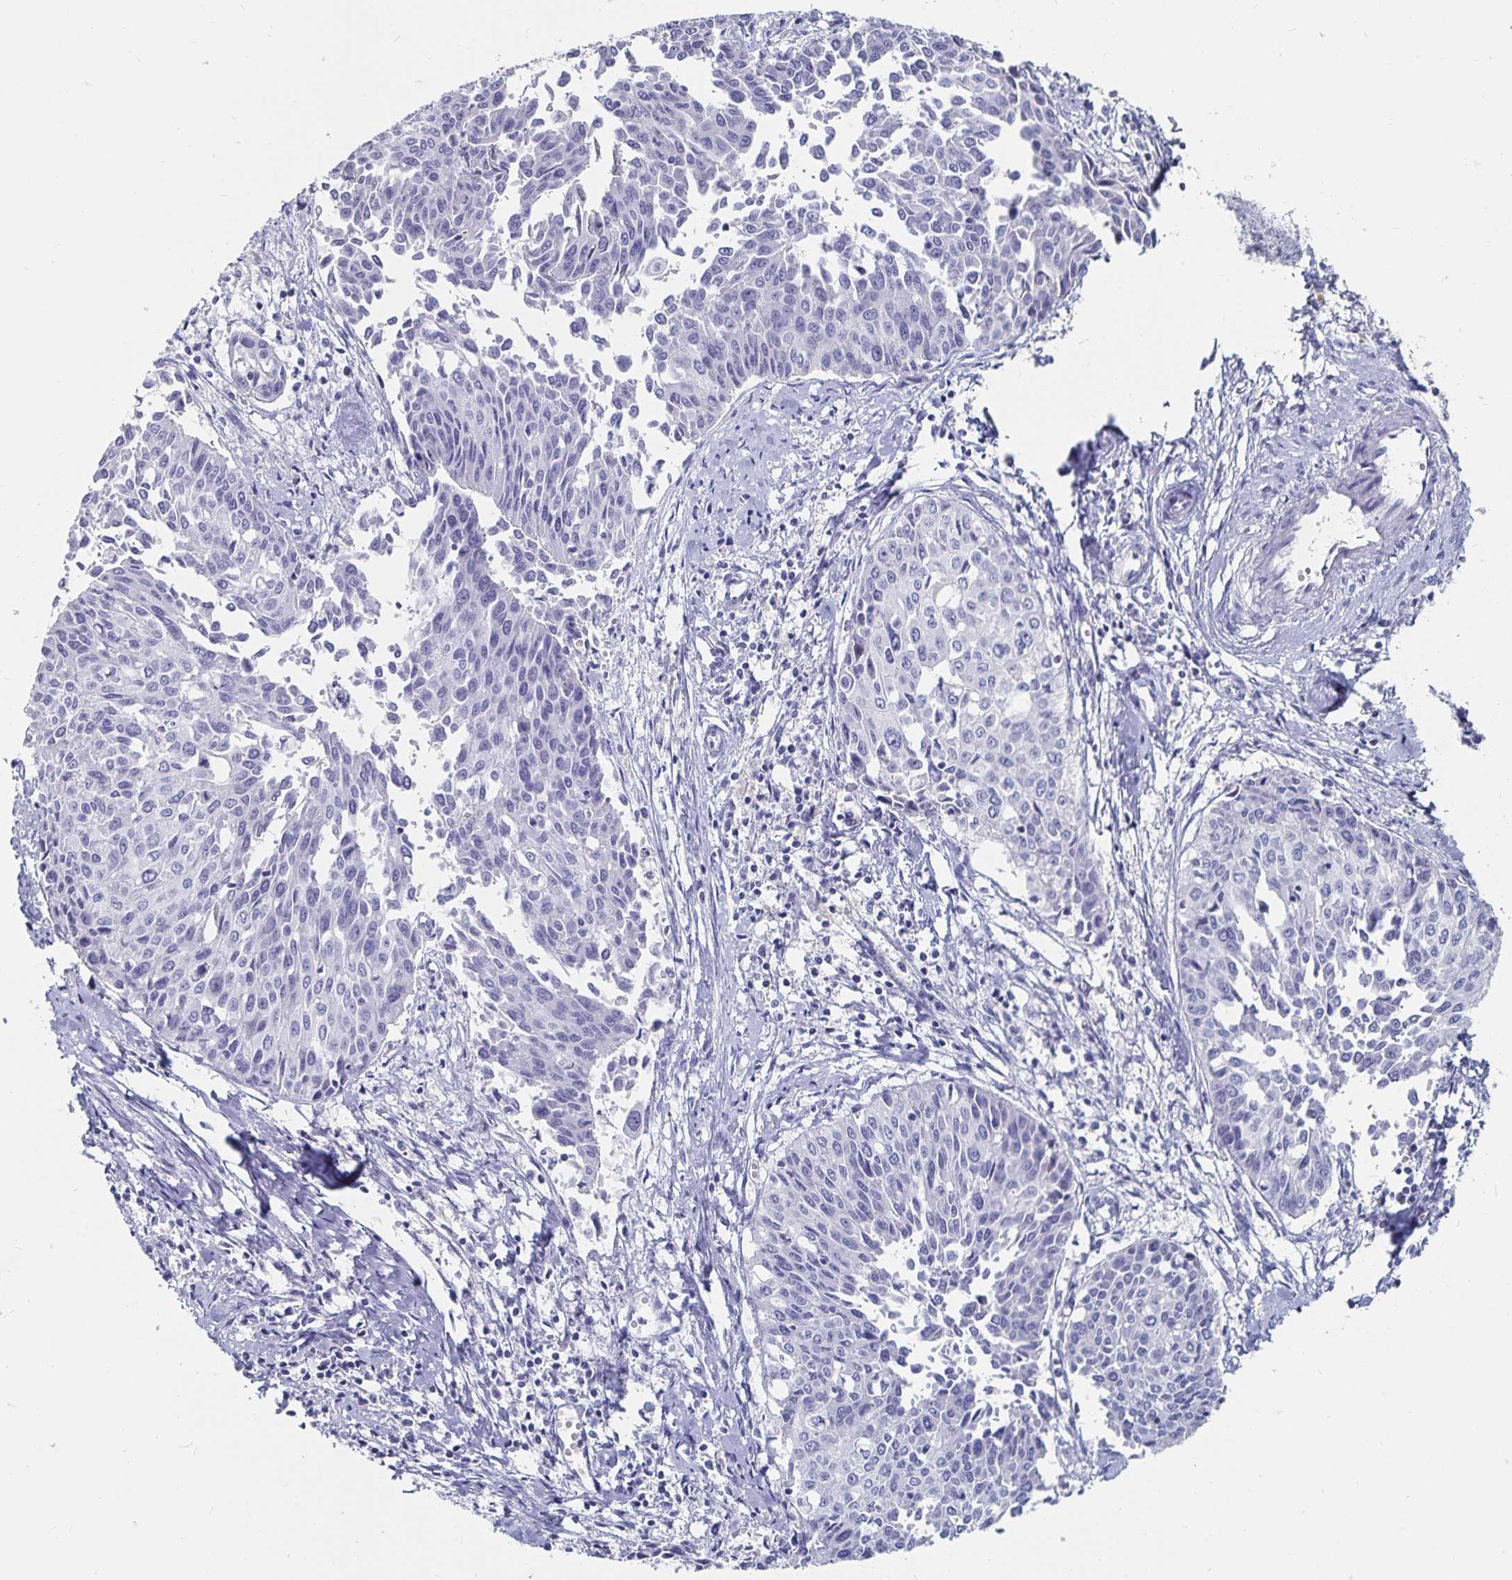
{"staining": {"intensity": "negative", "quantity": "none", "location": "none"}, "tissue": "cervical cancer", "cell_type": "Tumor cells", "image_type": "cancer", "snomed": [{"axis": "morphology", "description": "Squamous cell carcinoma, NOS"}, {"axis": "topography", "description": "Cervix"}], "caption": "Tumor cells are negative for protein expression in human squamous cell carcinoma (cervical).", "gene": "CFAP69", "patient": {"sex": "female", "age": 50}}